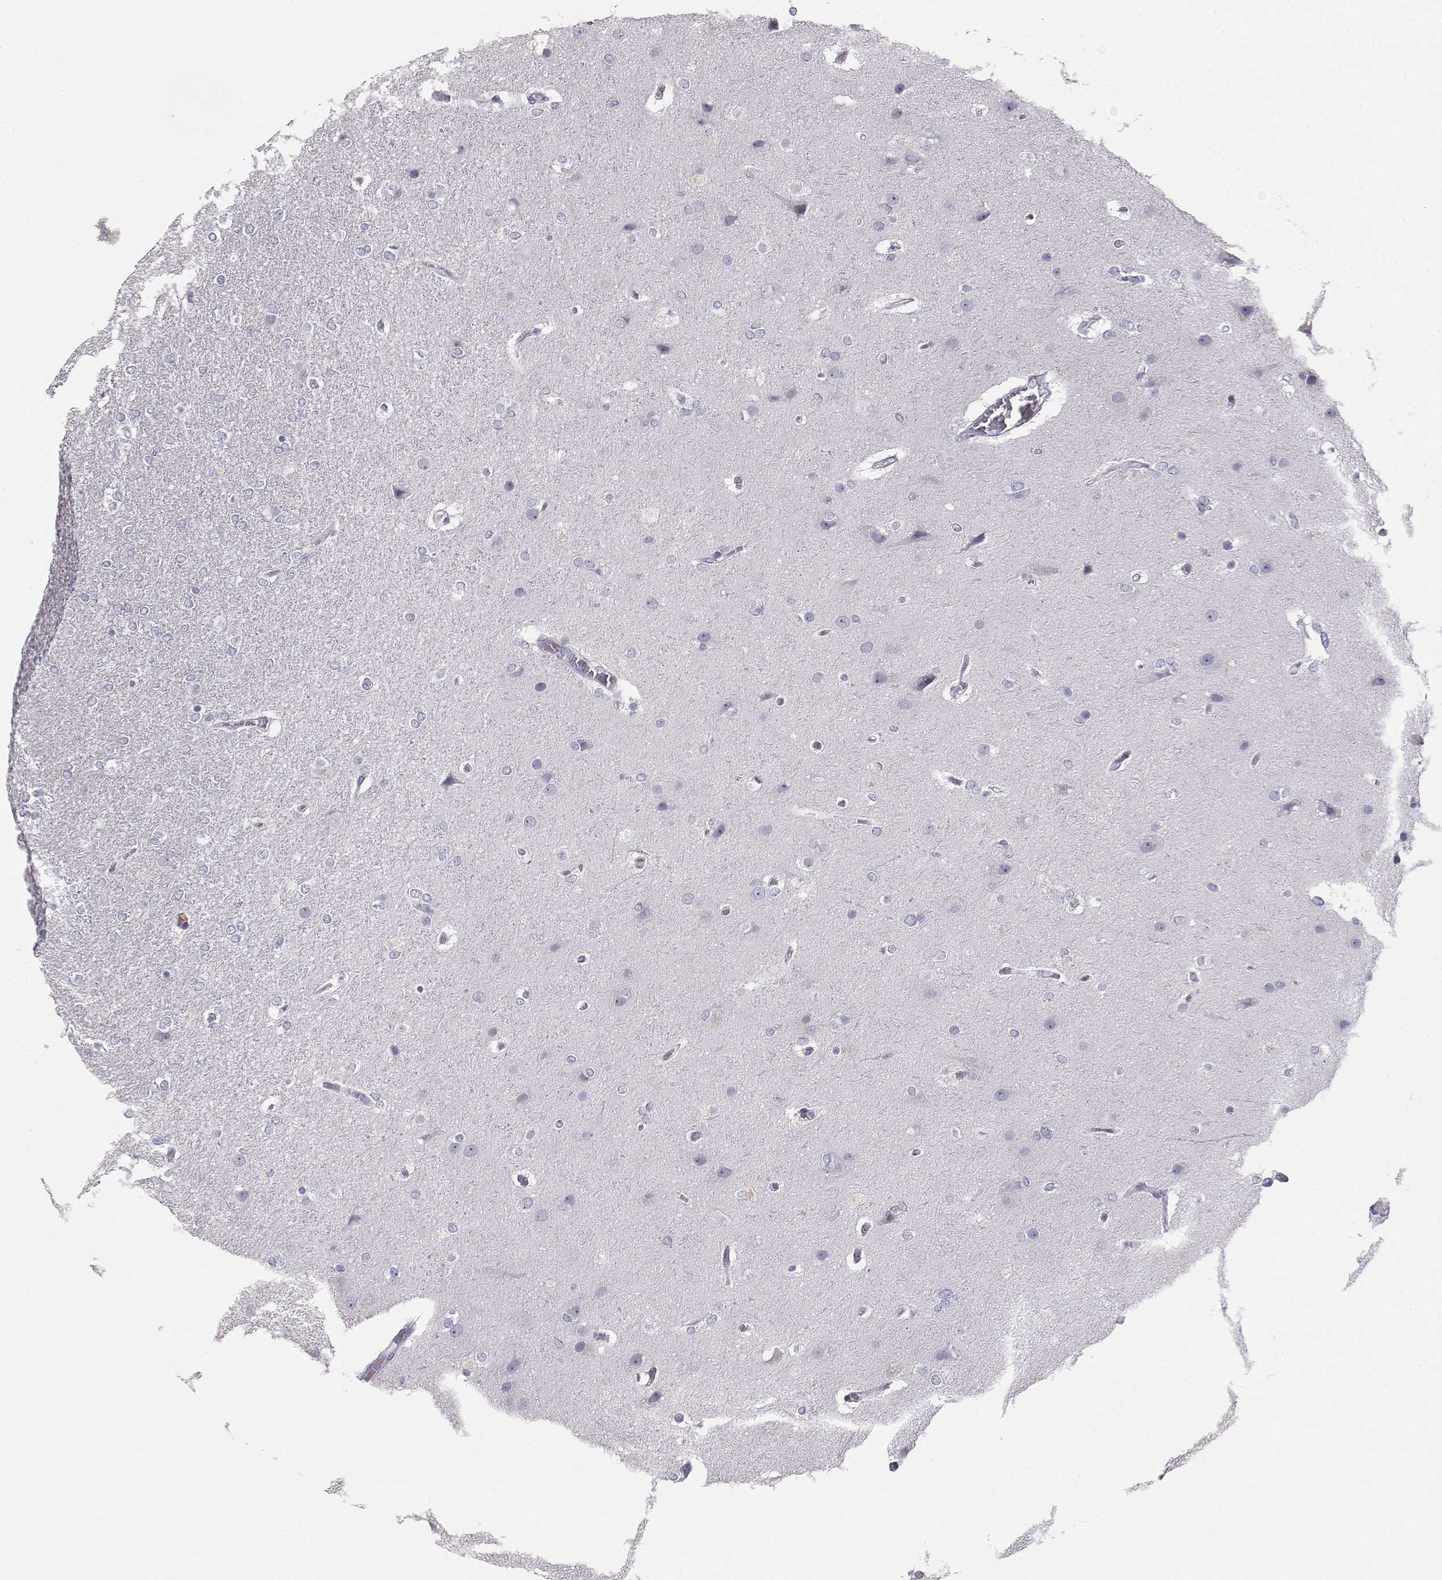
{"staining": {"intensity": "negative", "quantity": "none", "location": "none"}, "tissue": "glioma", "cell_type": "Tumor cells", "image_type": "cancer", "snomed": [{"axis": "morphology", "description": "Glioma, malignant, High grade"}, {"axis": "topography", "description": "Brain"}], "caption": "Immunohistochemistry (IHC) image of neoplastic tissue: glioma stained with DAB reveals no significant protein staining in tumor cells.", "gene": "LAMB3", "patient": {"sex": "female", "age": 61}}